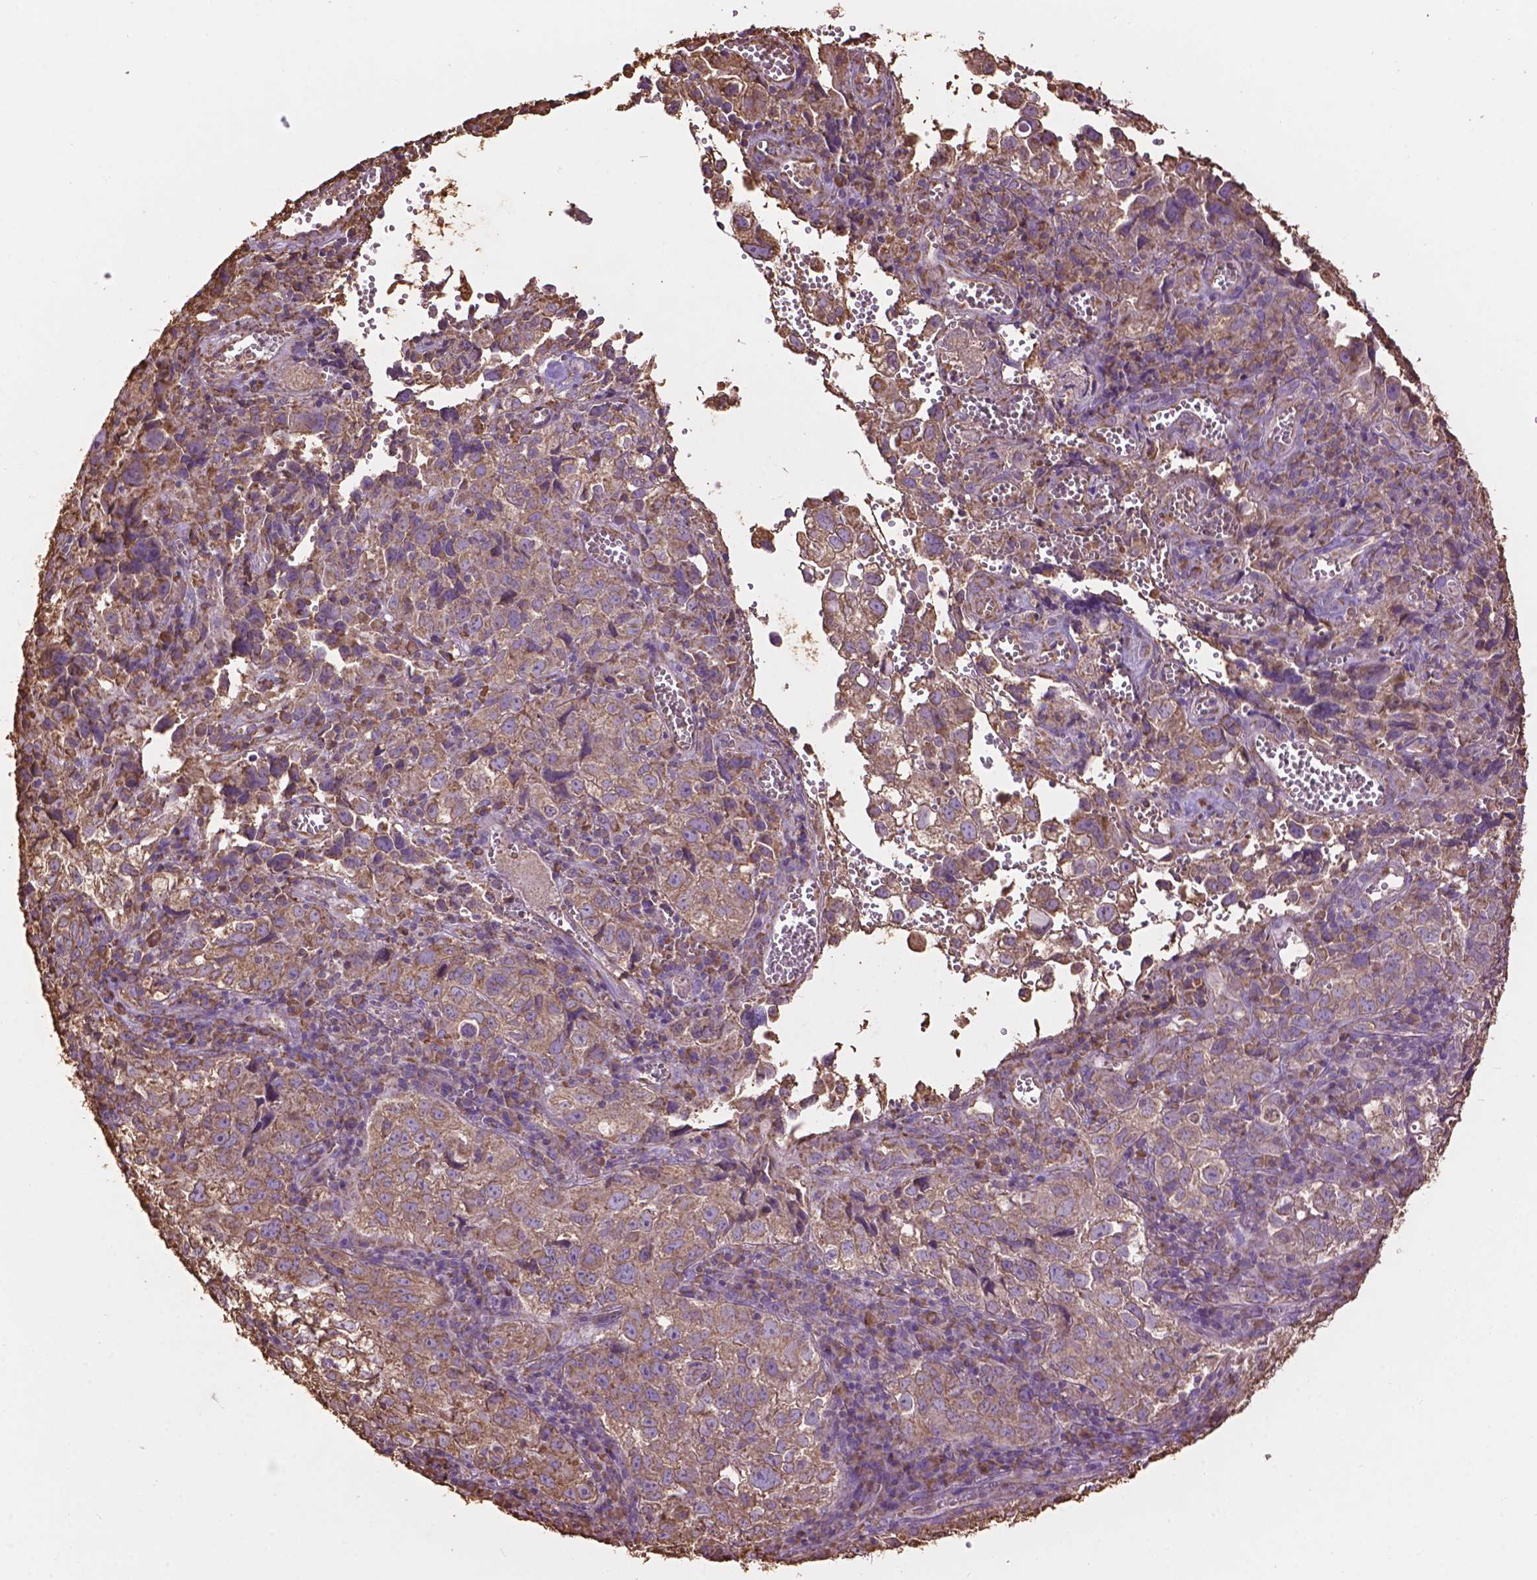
{"staining": {"intensity": "weak", "quantity": ">75%", "location": "cytoplasmic/membranous"}, "tissue": "cervical cancer", "cell_type": "Tumor cells", "image_type": "cancer", "snomed": [{"axis": "morphology", "description": "Squamous cell carcinoma, NOS"}, {"axis": "topography", "description": "Cervix"}], "caption": "The immunohistochemical stain labels weak cytoplasmic/membranous positivity in tumor cells of cervical squamous cell carcinoma tissue.", "gene": "PPP2R5E", "patient": {"sex": "female", "age": 55}}